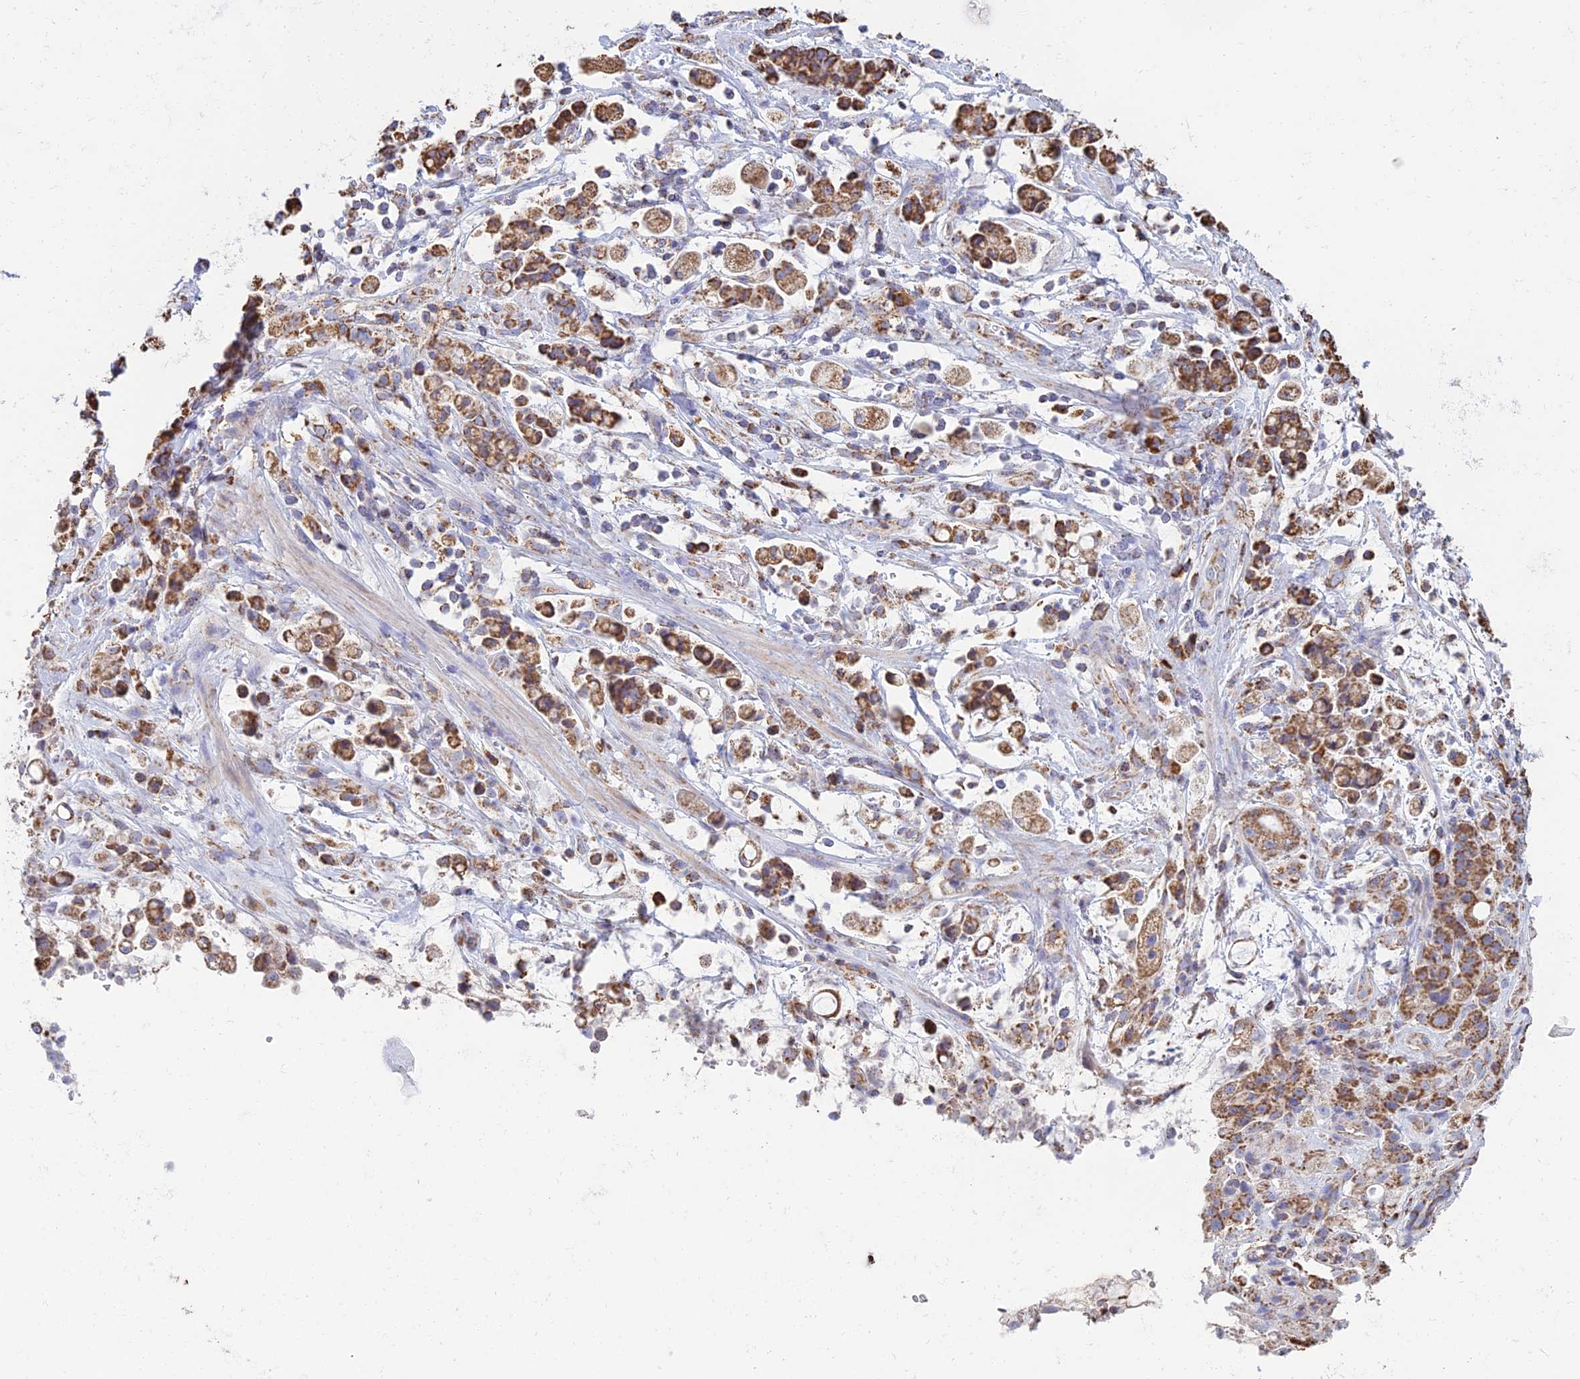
{"staining": {"intensity": "moderate", "quantity": ">75%", "location": "cytoplasmic/membranous"}, "tissue": "stomach cancer", "cell_type": "Tumor cells", "image_type": "cancer", "snomed": [{"axis": "morphology", "description": "Adenocarcinoma, NOS"}, {"axis": "topography", "description": "Stomach"}], "caption": "Immunohistochemistry (IHC) photomicrograph of neoplastic tissue: human stomach cancer stained using immunohistochemistry (IHC) exhibits medium levels of moderate protein expression localized specifically in the cytoplasmic/membranous of tumor cells, appearing as a cytoplasmic/membranous brown color.", "gene": "OR2W3", "patient": {"sex": "female", "age": 60}}